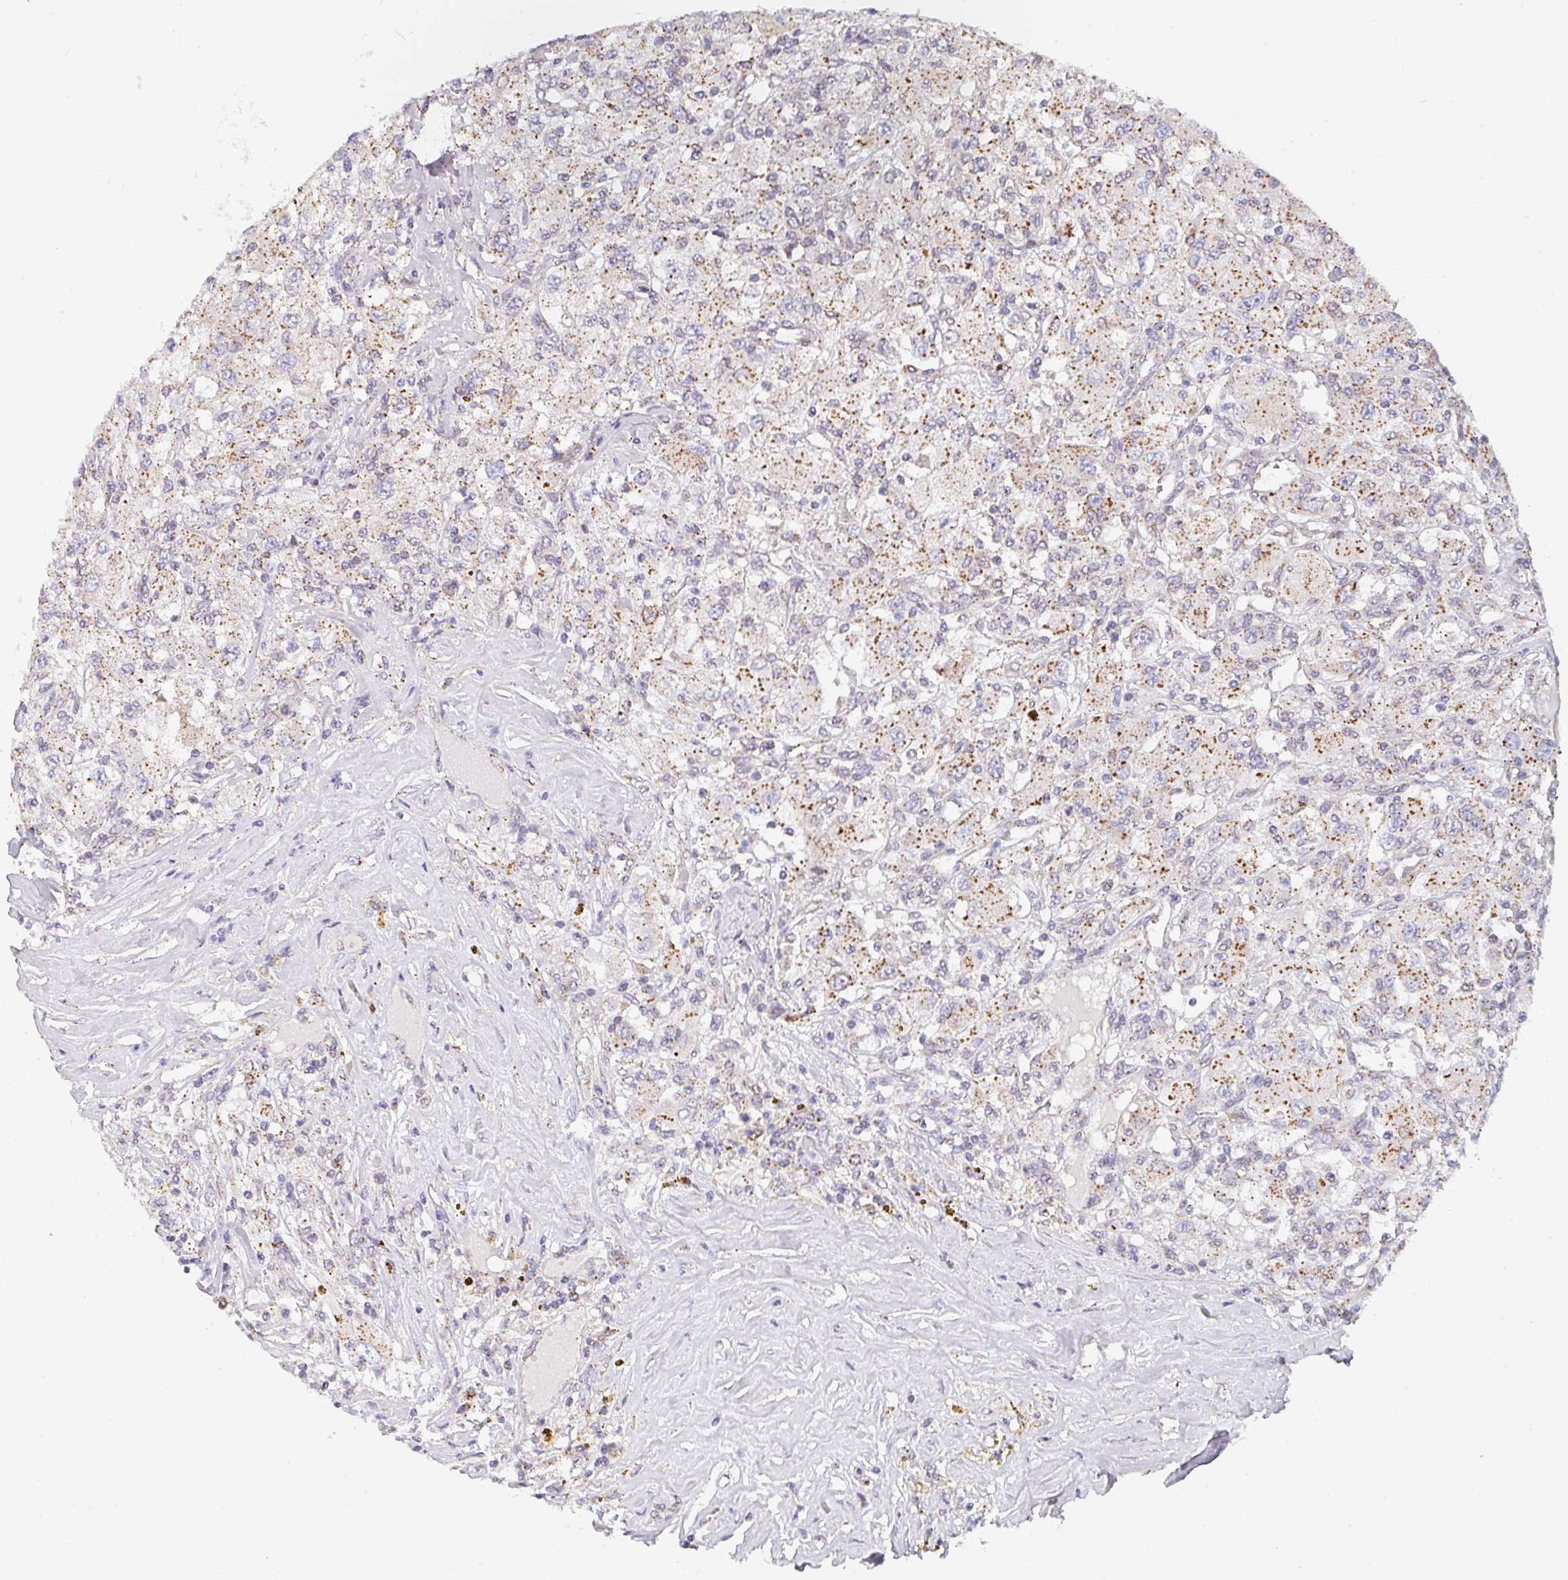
{"staining": {"intensity": "moderate", "quantity": ">75%", "location": "cytoplasmic/membranous"}, "tissue": "renal cancer", "cell_type": "Tumor cells", "image_type": "cancer", "snomed": [{"axis": "morphology", "description": "Adenocarcinoma, NOS"}, {"axis": "topography", "description": "Kidney"}], "caption": "About >75% of tumor cells in renal adenocarcinoma exhibit moderate cytoplasmic/membranous protein expression as visualized by brown immunohistochemical staining.", "gene": "PROSER3", "patient": {"sex": "female", "age": 67}}